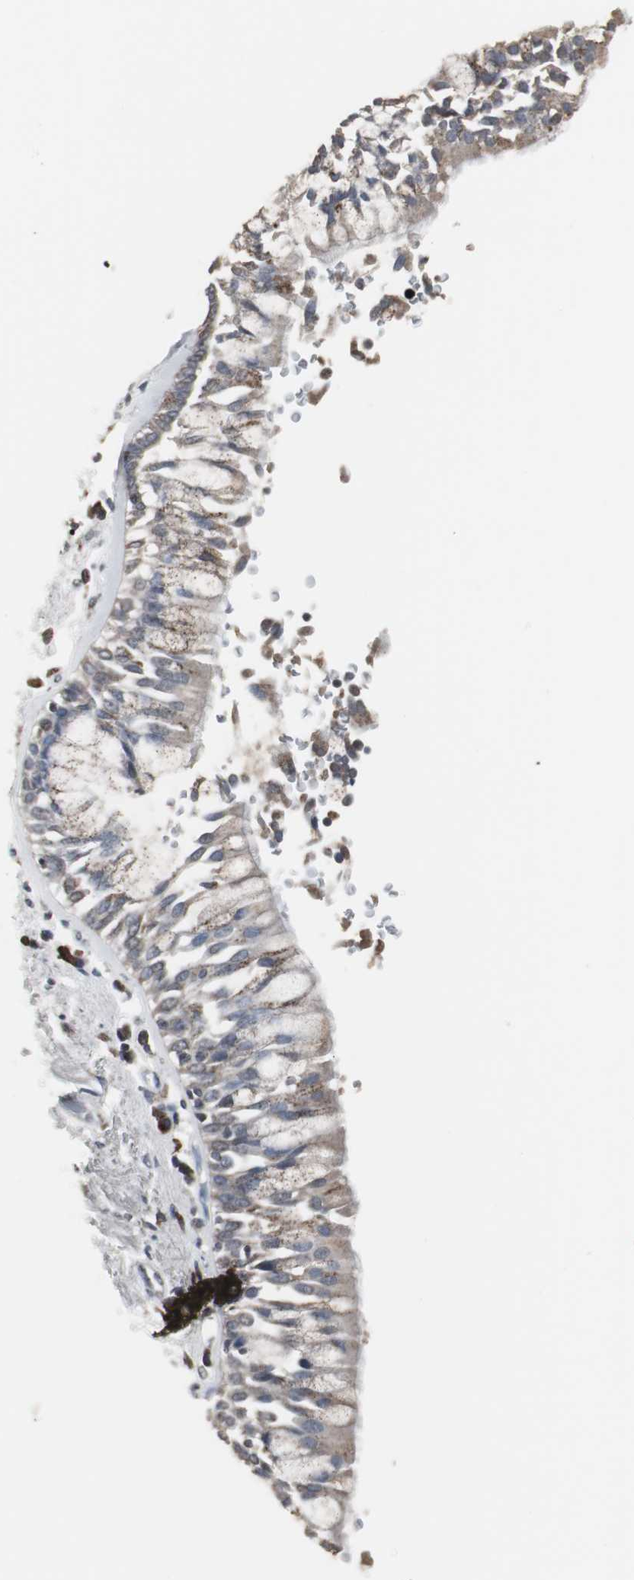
{"staining": {"intensity": "weak", "quantity": ">75%", "location": "cytoplasmic/membranous"}, "tissue": "bronchus", "cell_type": "Respiratory epithelial cells", "image_type": "normal", "snomed": [{"axis": "morphology", "description": "Normal tissue, NOS"}, {"axis": "morphology", "description": "Adenocarcinoma, NOS"}, {"axis": "topography", "description": "Bronchus"}, {"axis": "topography", "description": "Lung"}], "caption": "Immunohistochemistry of benign bronchus reveals low levels of weak cytoplasmic/membranous expression in about >75% of respiratory epithelial cells.", "gene": "ACAA1", "patient": {"sex": "male", "age": 71}}